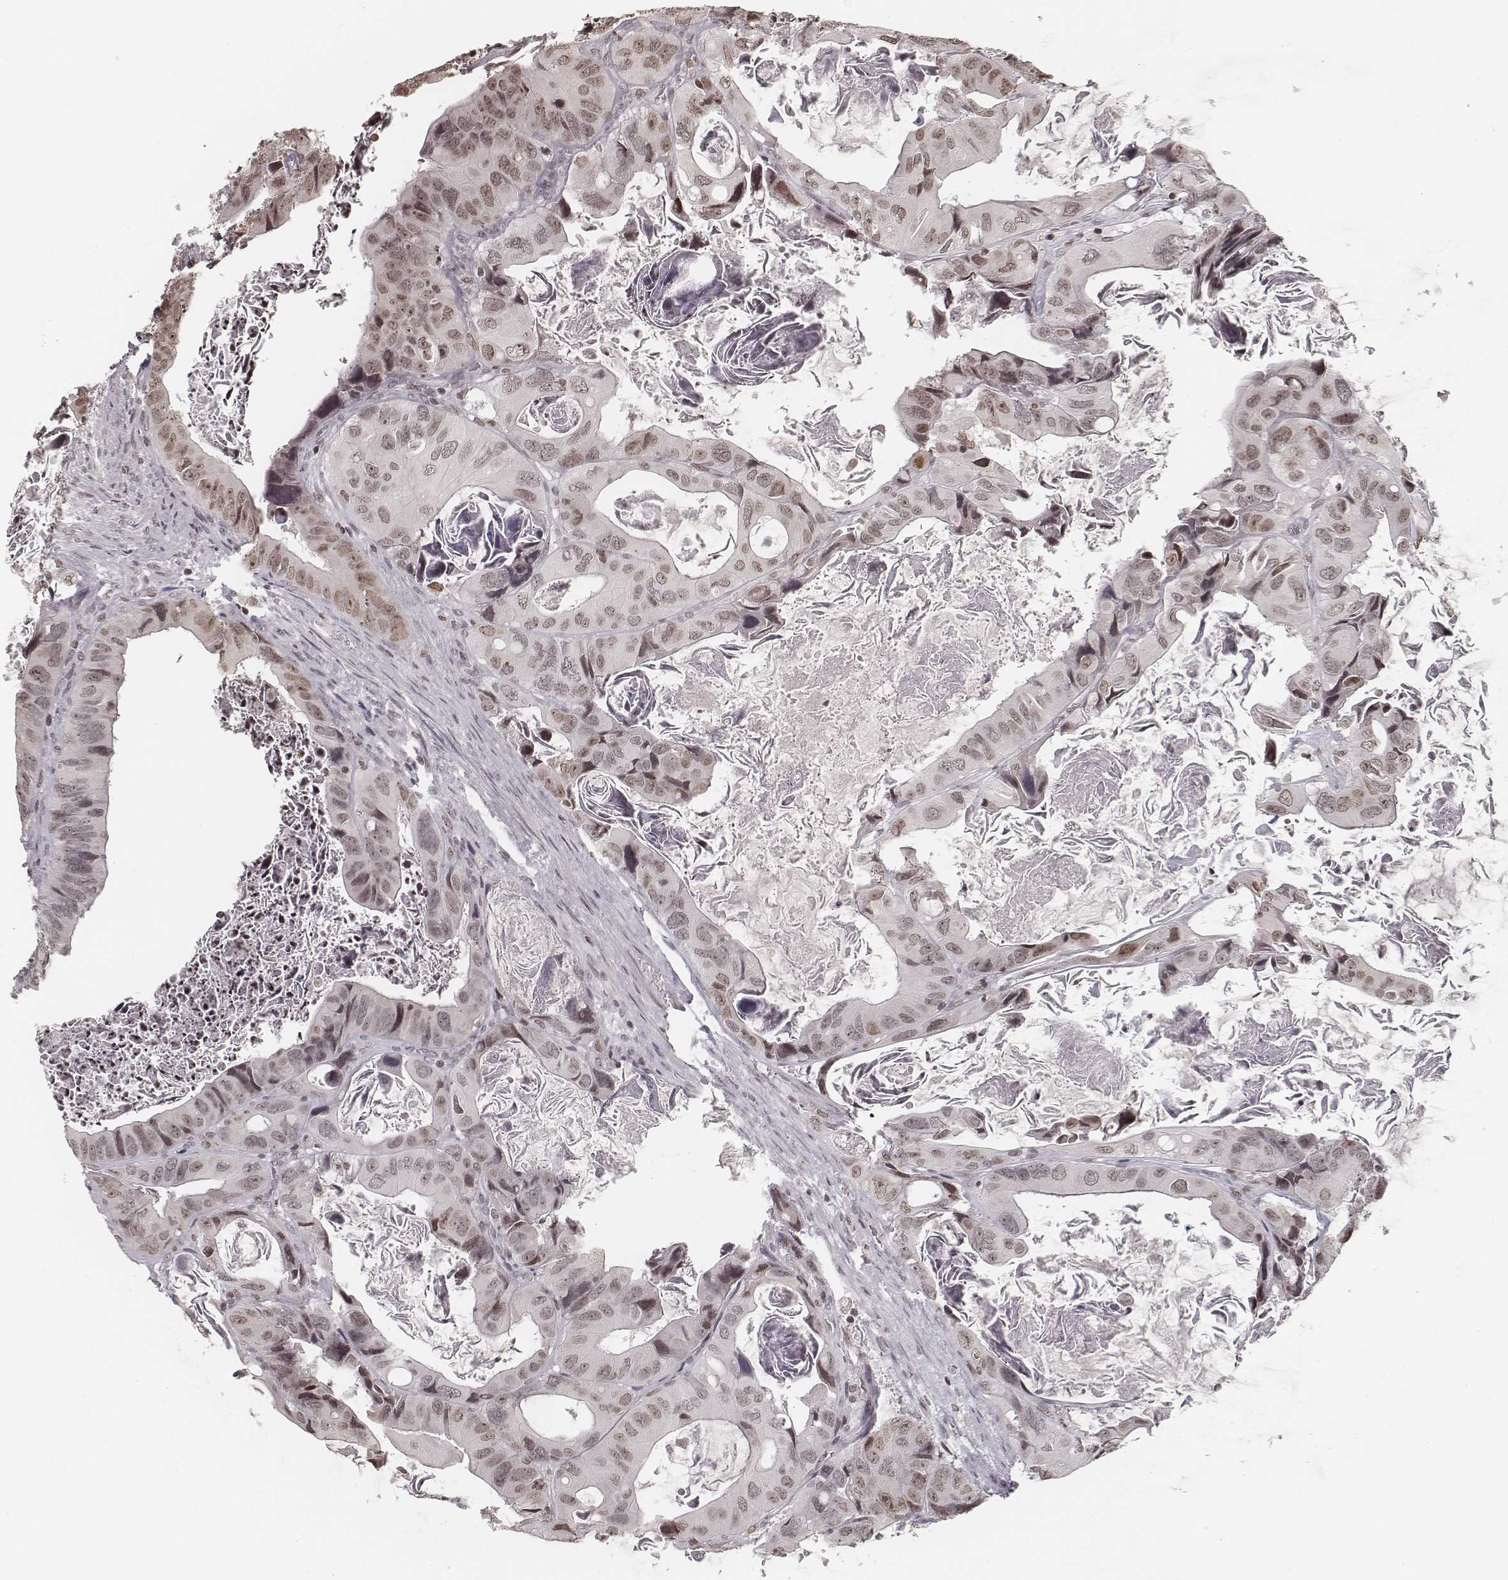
{"staining": {"intensity": "weak", "quantity": "25%-75%", "location": "nuclear"}, "tissue": "colorectal cancer", "cell_type": "Tumor cells", "image_type": "cancer", "snomed": [{"axis": "morphology", "description": "Adenocarcinoma, NOS"}, {"axis": "topography", "description": "Rectum"}], "caption": "Colorectal adenocarcinoma tissue reveals weak nuclear staining in about 25%-75% of tumor cells", "gene": "HMGA2", "patient": {"sex": "male", "age": 64}}